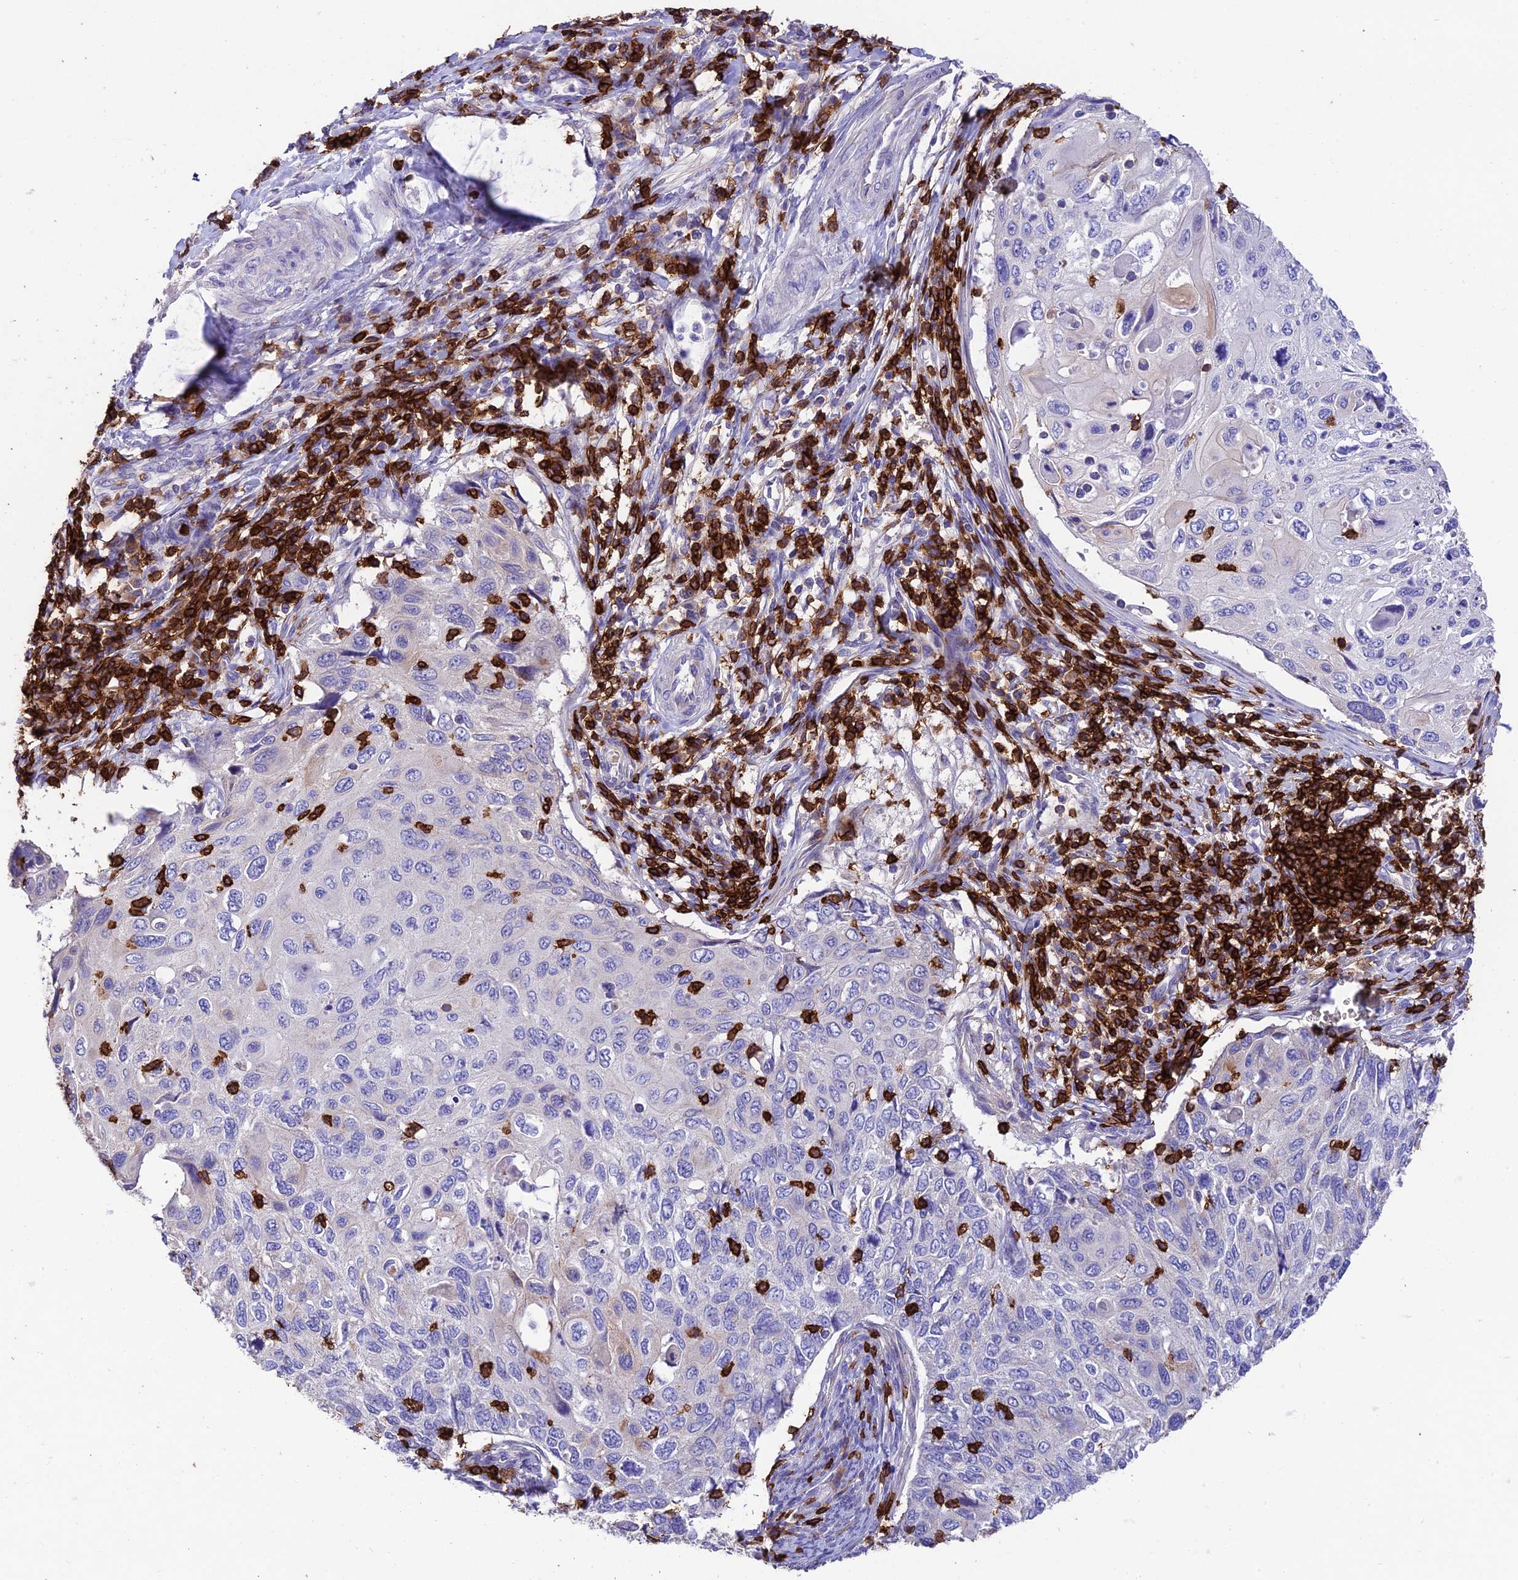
{"staining": {"intensity": "negative", "quantity": "none", "location": "none"}, "tissue": "cervical cancer", "cell_type": "Tumor cells", "image_type": "cancer", "snomed": [{"axis": "morphology", "description": "Squamous cell carcinoma, NOS"}, {"axis": "topography", "description": "Cervix"}], "caption": "The histopathology image displays no staining of tumor cells in cervical squamous cell carcinoma.", "gene": "PTPRCAP", "patient": {"sex": "female", "age": 70}}